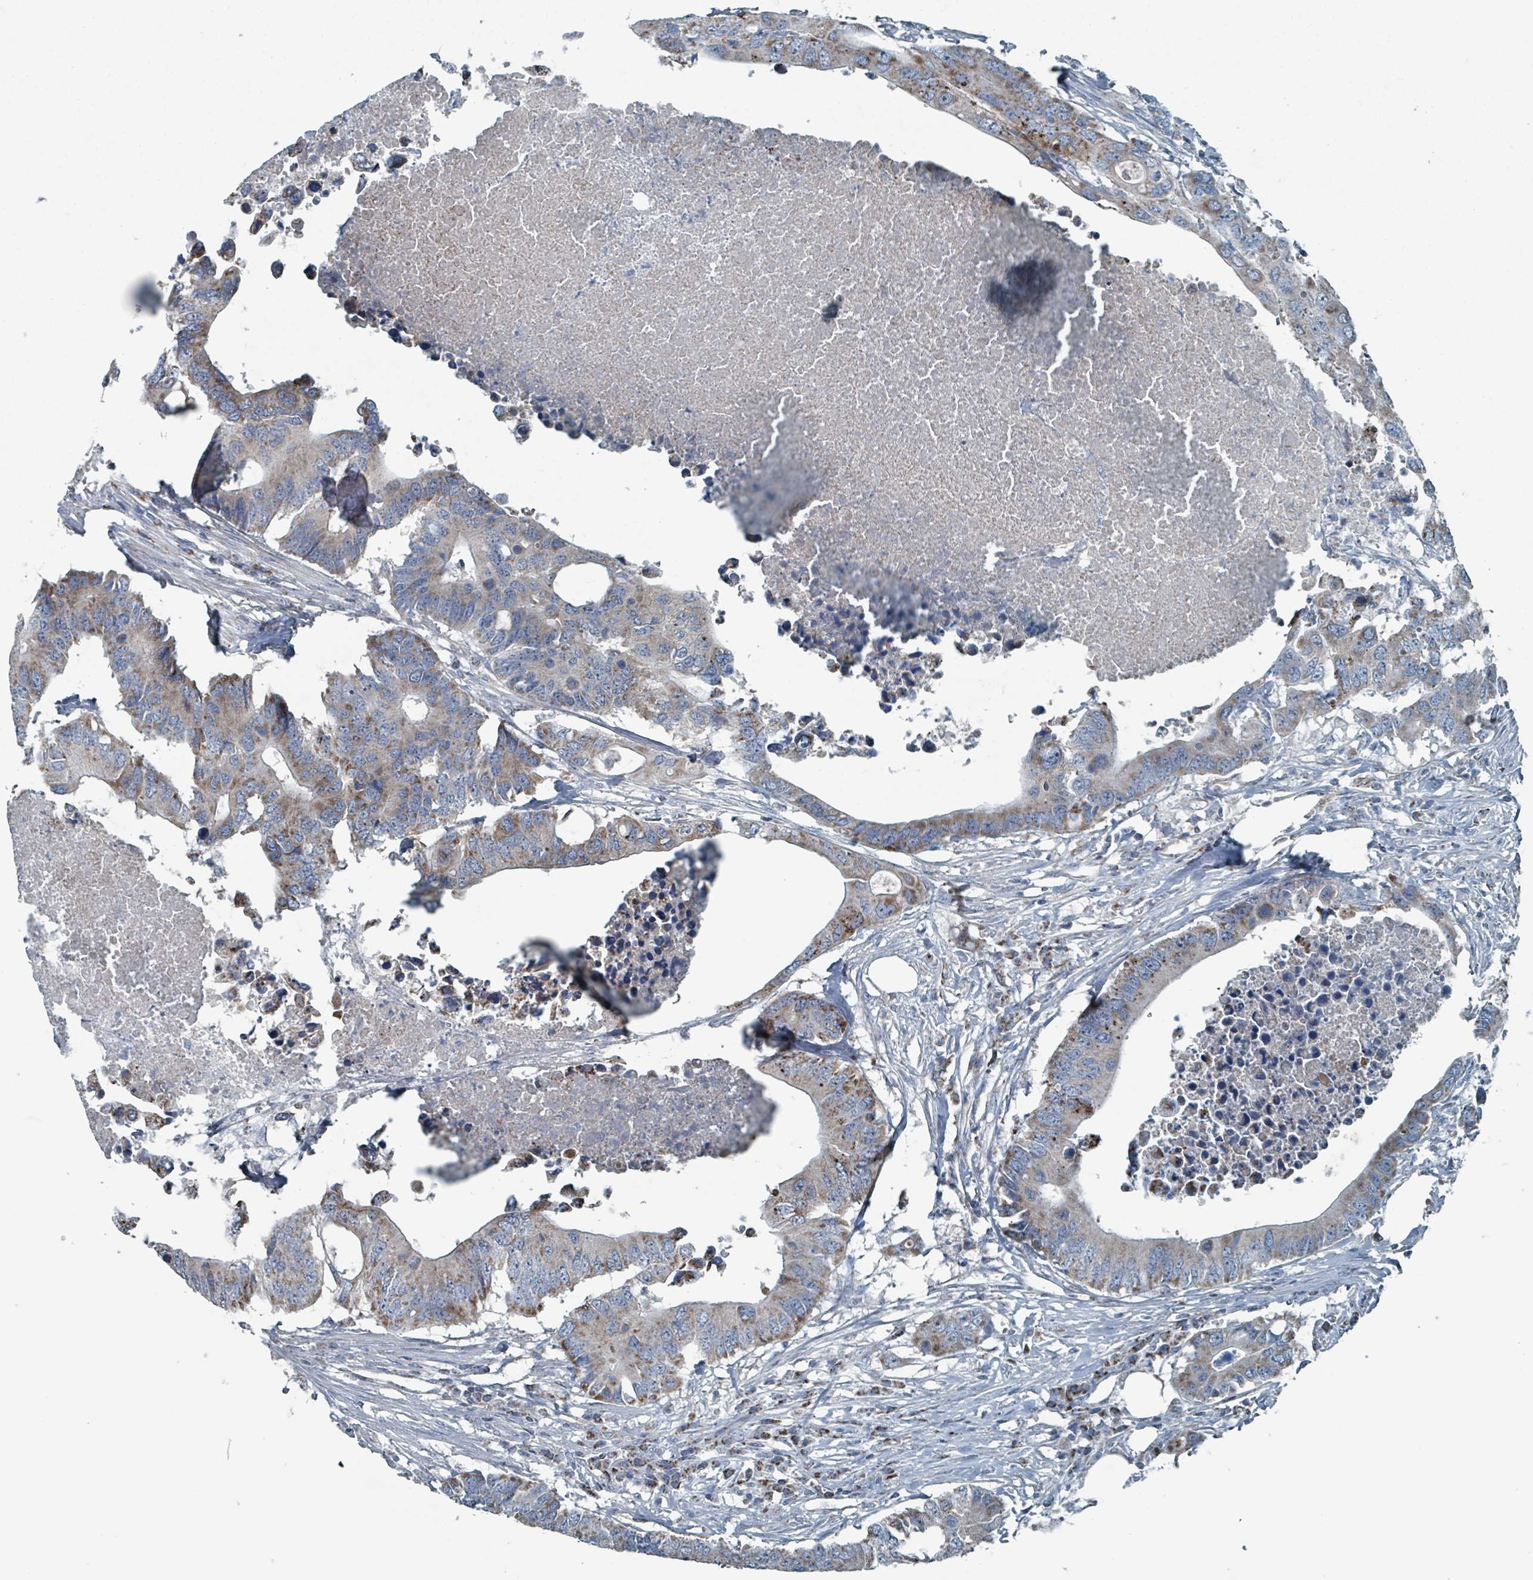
{"staining": {"intensity": "weak", "quantity": ">75%", "location": "cytoplasmic/membranous"}, "tissue": "colorectal cancer", "cell_type": "Tumor cells", "image_type": "cancer", "snomed": [{"axis": "morphology", "description": "Adenocarcinoma, NOS"}, {"axis": "topography", "description": "Colon"}], "caption": "Immunohistochemistry image of neoplastic tissue: colorectal cancer stained using immunohistochemistry reveals low levels of weak protein expression localized specifically in the cytoplasmic/membranous of tumor cells, appearing as a cytoplasmic/membranous brown color.", "gene": "ABHD18", "patient": {"sex": "male", "age": 71}}